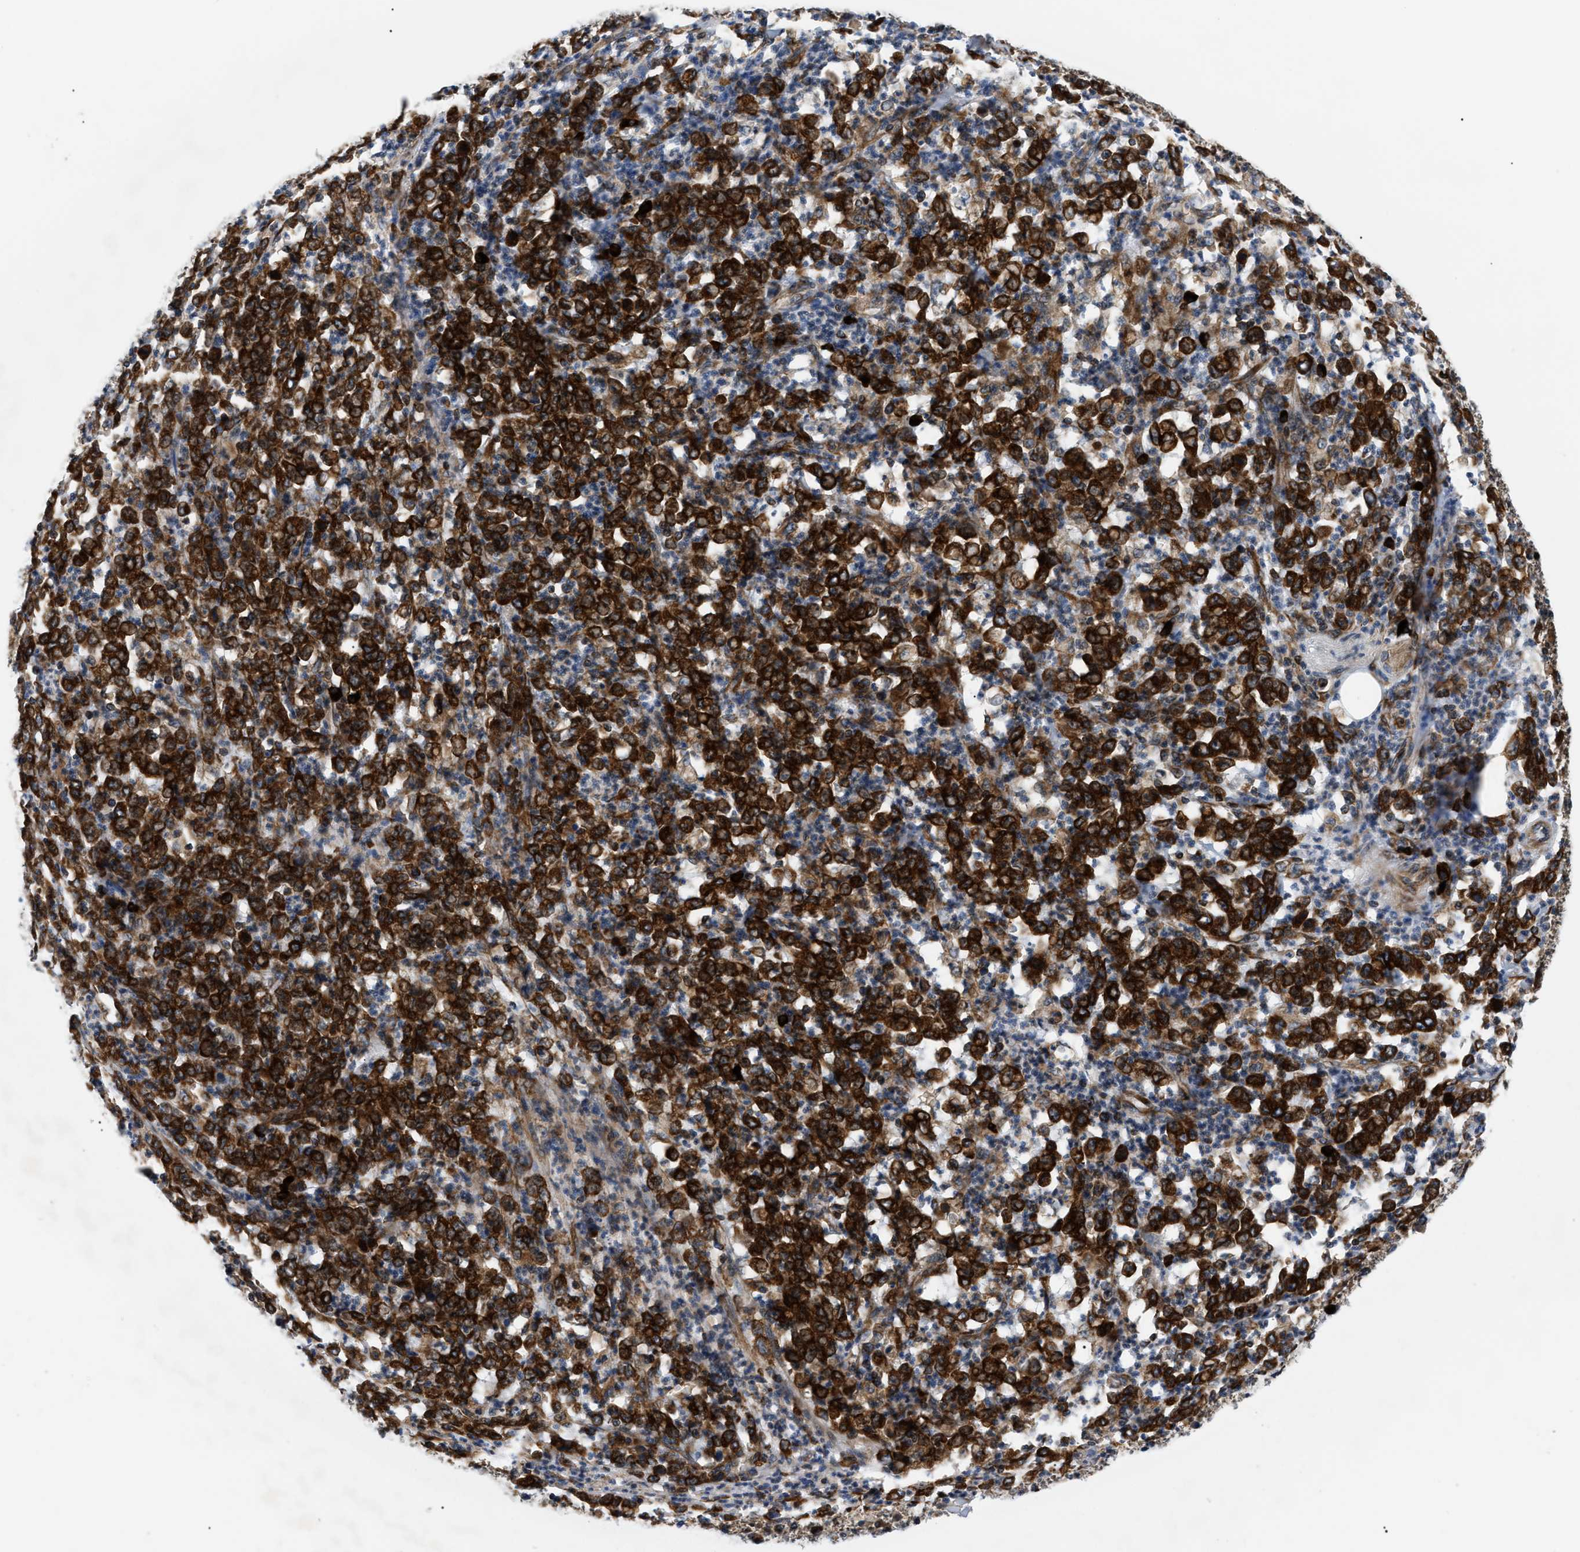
{"staining": {"intensity": "strong", "quantity": ">75%", "location": "cytoplasmic/membranous"}, "tissue": "stomach cancer", "cell_type": "Tumor cells", "image_type": "cancer", "snomed": [{"axis": "morphology", "description": "Adenocarcinoma, NOS"}, {"axis": "topography", "description": "Stomach, lower"}], "caption": "Protein staining of adenocarcinoma (stomach) tissue displays strong cytoplasmic/membranous staining in approximately >75% of tumor cells.", "gene": "DERL1", "patient": {"sex": "female", "age": 71}}